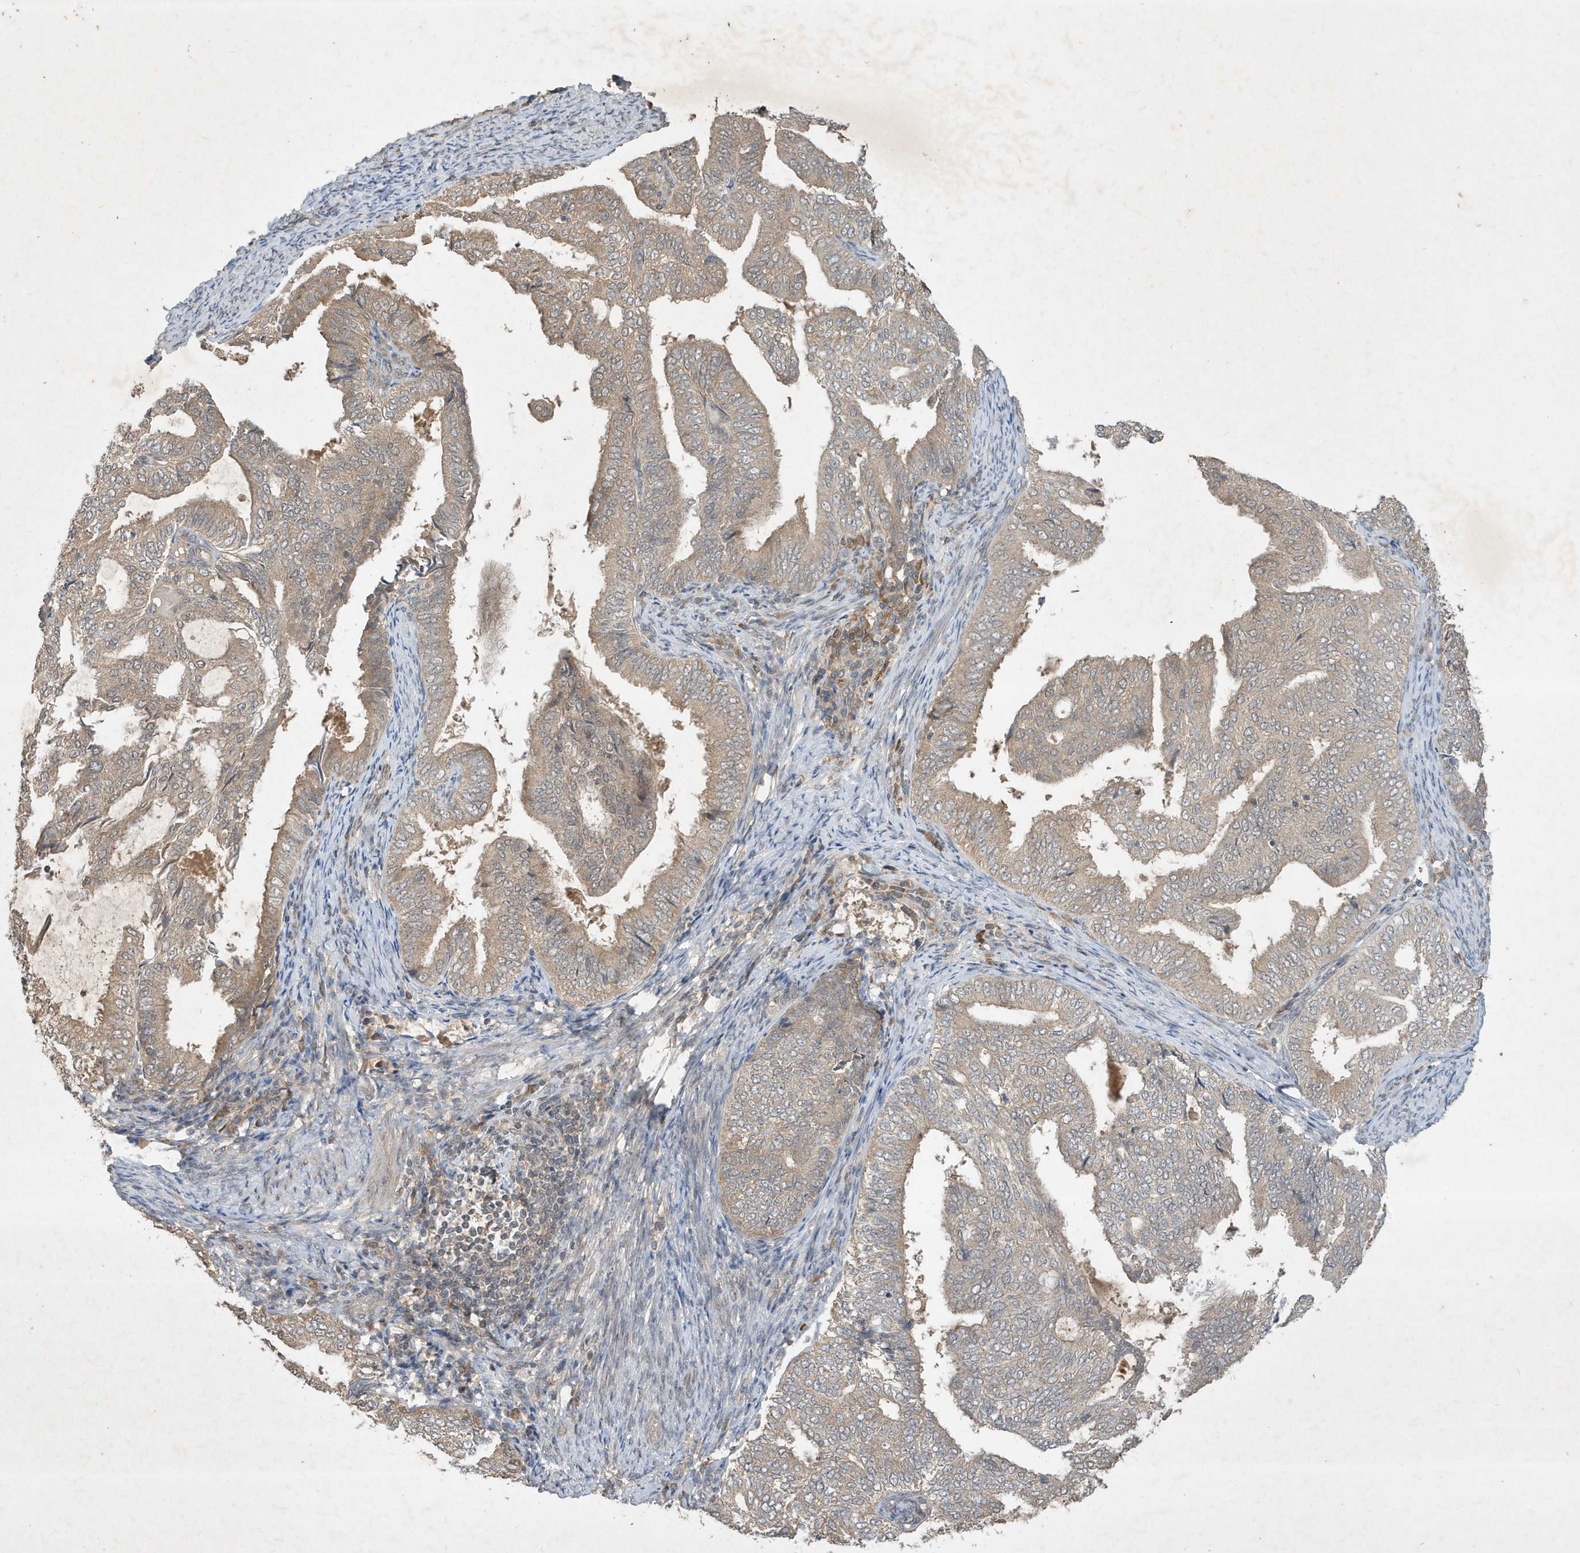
{"staining": {"intensity": "weak", "quantity": "25%-75%", "location": "cytoplasmic/membranous"}, "tissue": "endometrial cancer", "cell_type": "Tumor cells", "image_type": "cancer", "snomed": [{"axis": "morphology", "description": "Adenocarcinoma, NOS"}, {"axis": "topography", "description": "Endometrium"}], "caption": "Weak cytoplasmic/membranous protein positivity is identified in about 25%-75% of tumor cells in endometrial cancer.", "gene": "ABCB9", "patient": {"sex": "female", "age": 58}}